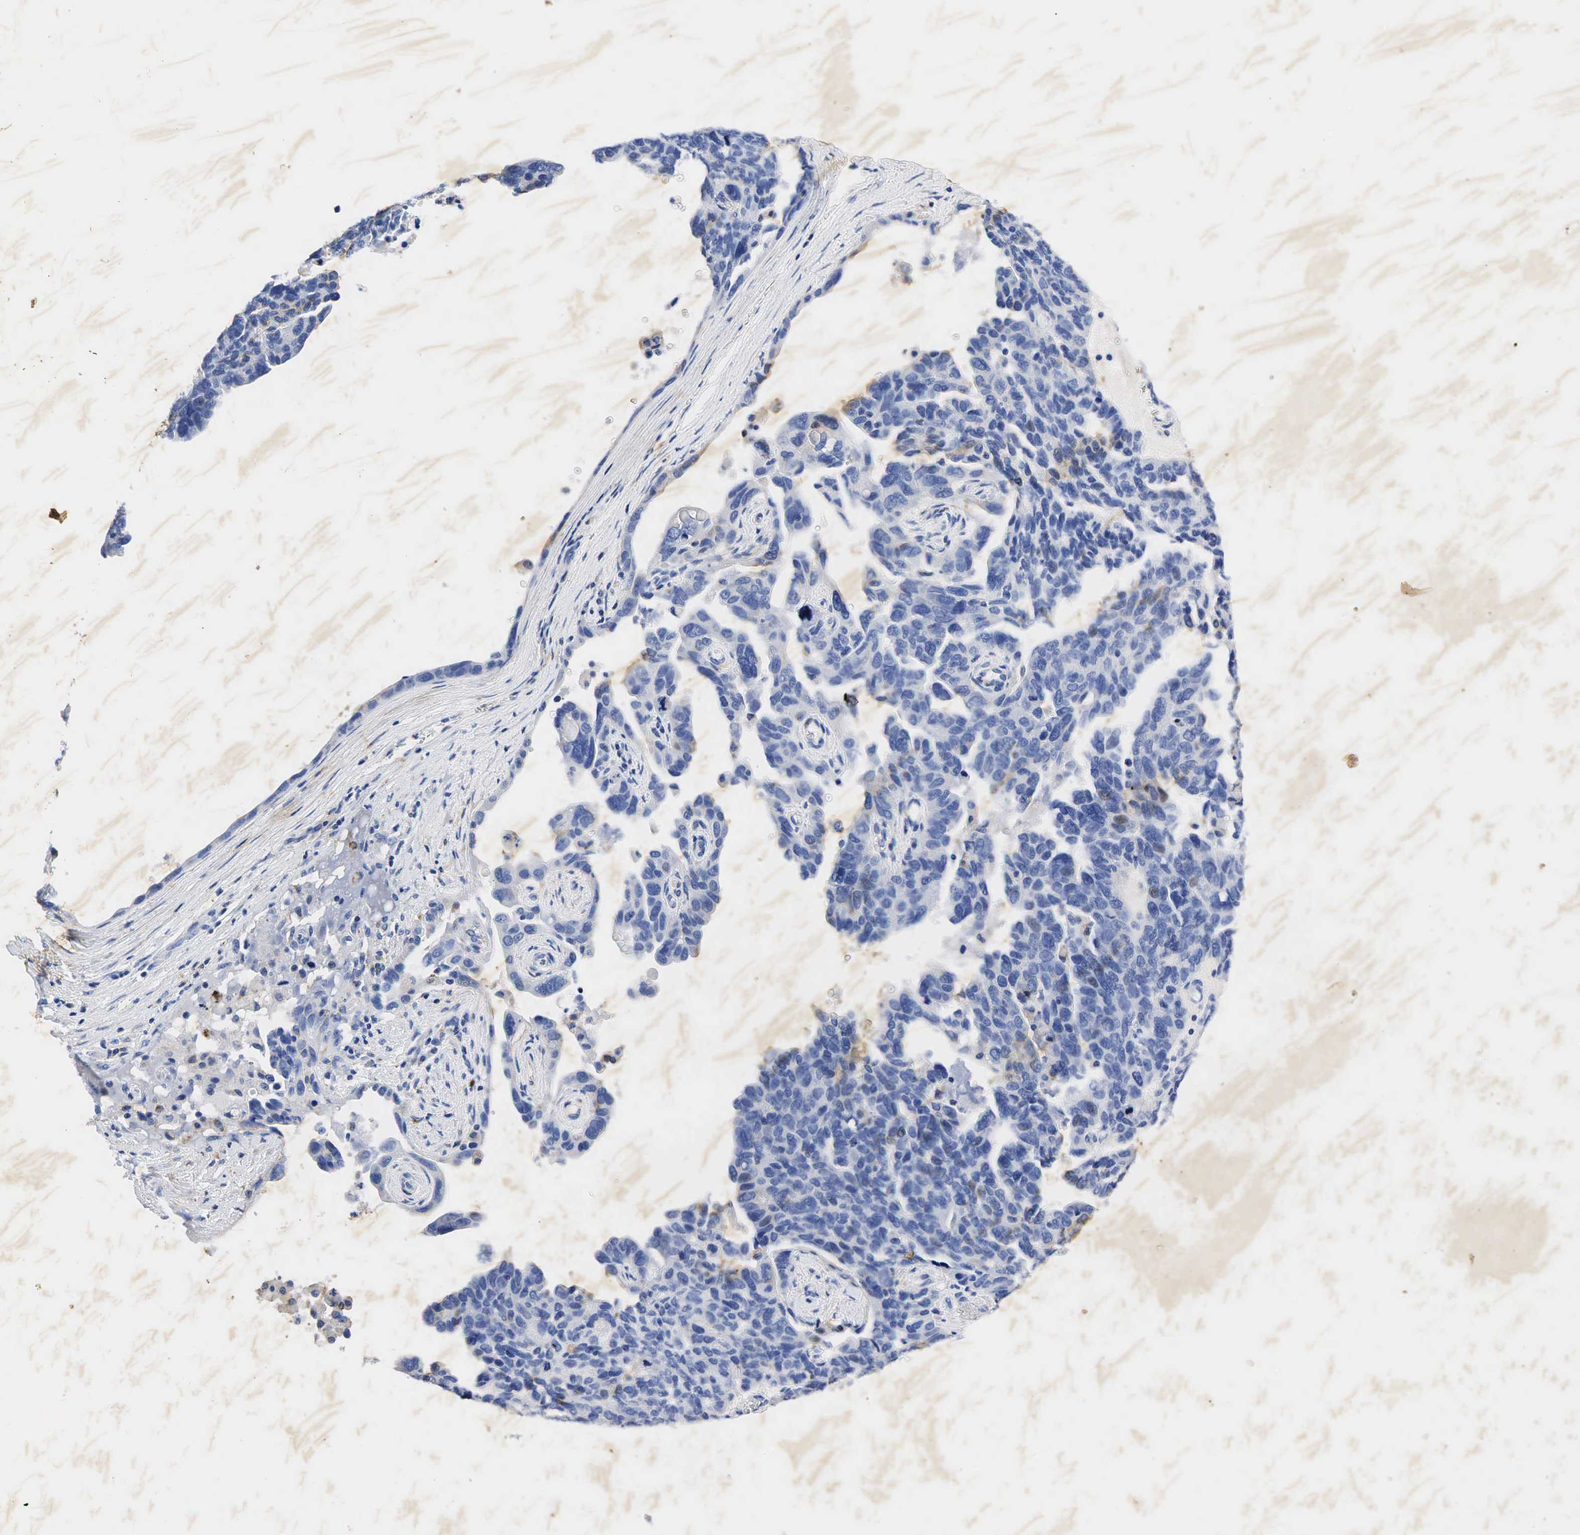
{"staining": {"intensity": "weak", "quantity": "<25%", "location": "cytoplasmic/membranous"}, "tissue": "ovarian cancer", "cell_type": "Tumor cells", "image_type": "cancer", "snomed": [{"axis": "morphology", "description": "Cystadenocarcinoma, serous, NOS"}, {"axis": "topography", "description": "Ovary"}], "caption": "Micrograph shows no significant protein expression in tumor cells of ovarian cancer. (DAB IHC with hematoxylin counter stain).", "gene": "SYP", "patient": {"sex": "female", "age": 64}}